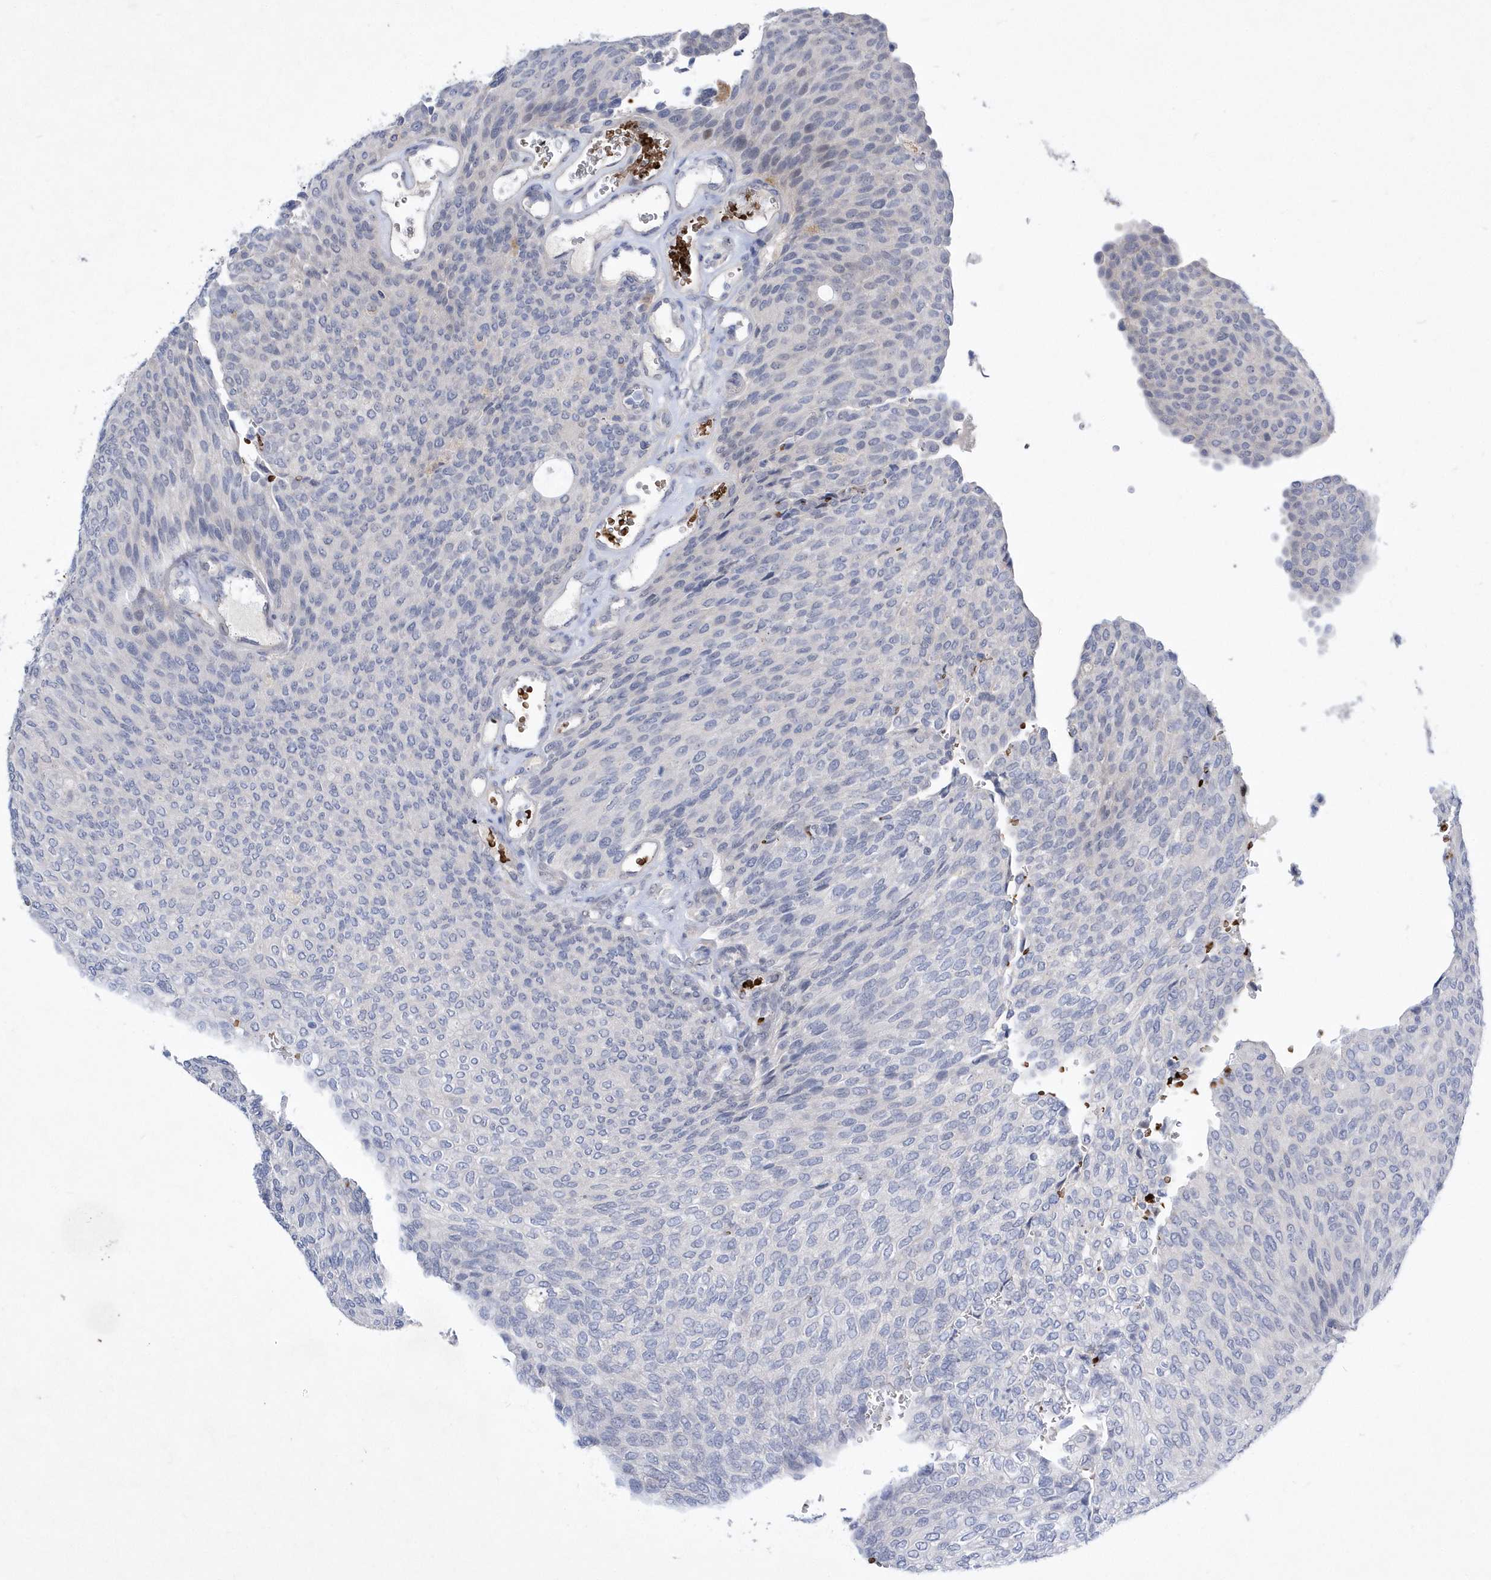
{"staining": {"intensity": "negative", "quantity": "none", "location": "none"}, "tissue": "urothelial cancer", "cell_type": "Tumor cells", "image_type": "cancer", "snomed": [{"axis": "morphology", "description": "Urothelial carcinoma, Low grade"}, {"axis": "topography", "description": "Urinary bladder"}], "caption": "High magnification brightfield microscopy of urothelial cancer stained with DAB (brown) and counterstained with hematoxylin (blue): tumor cells show no significant expression.", "gene": "ZNF875", "patient": {"sex": "female", "age": 79}}